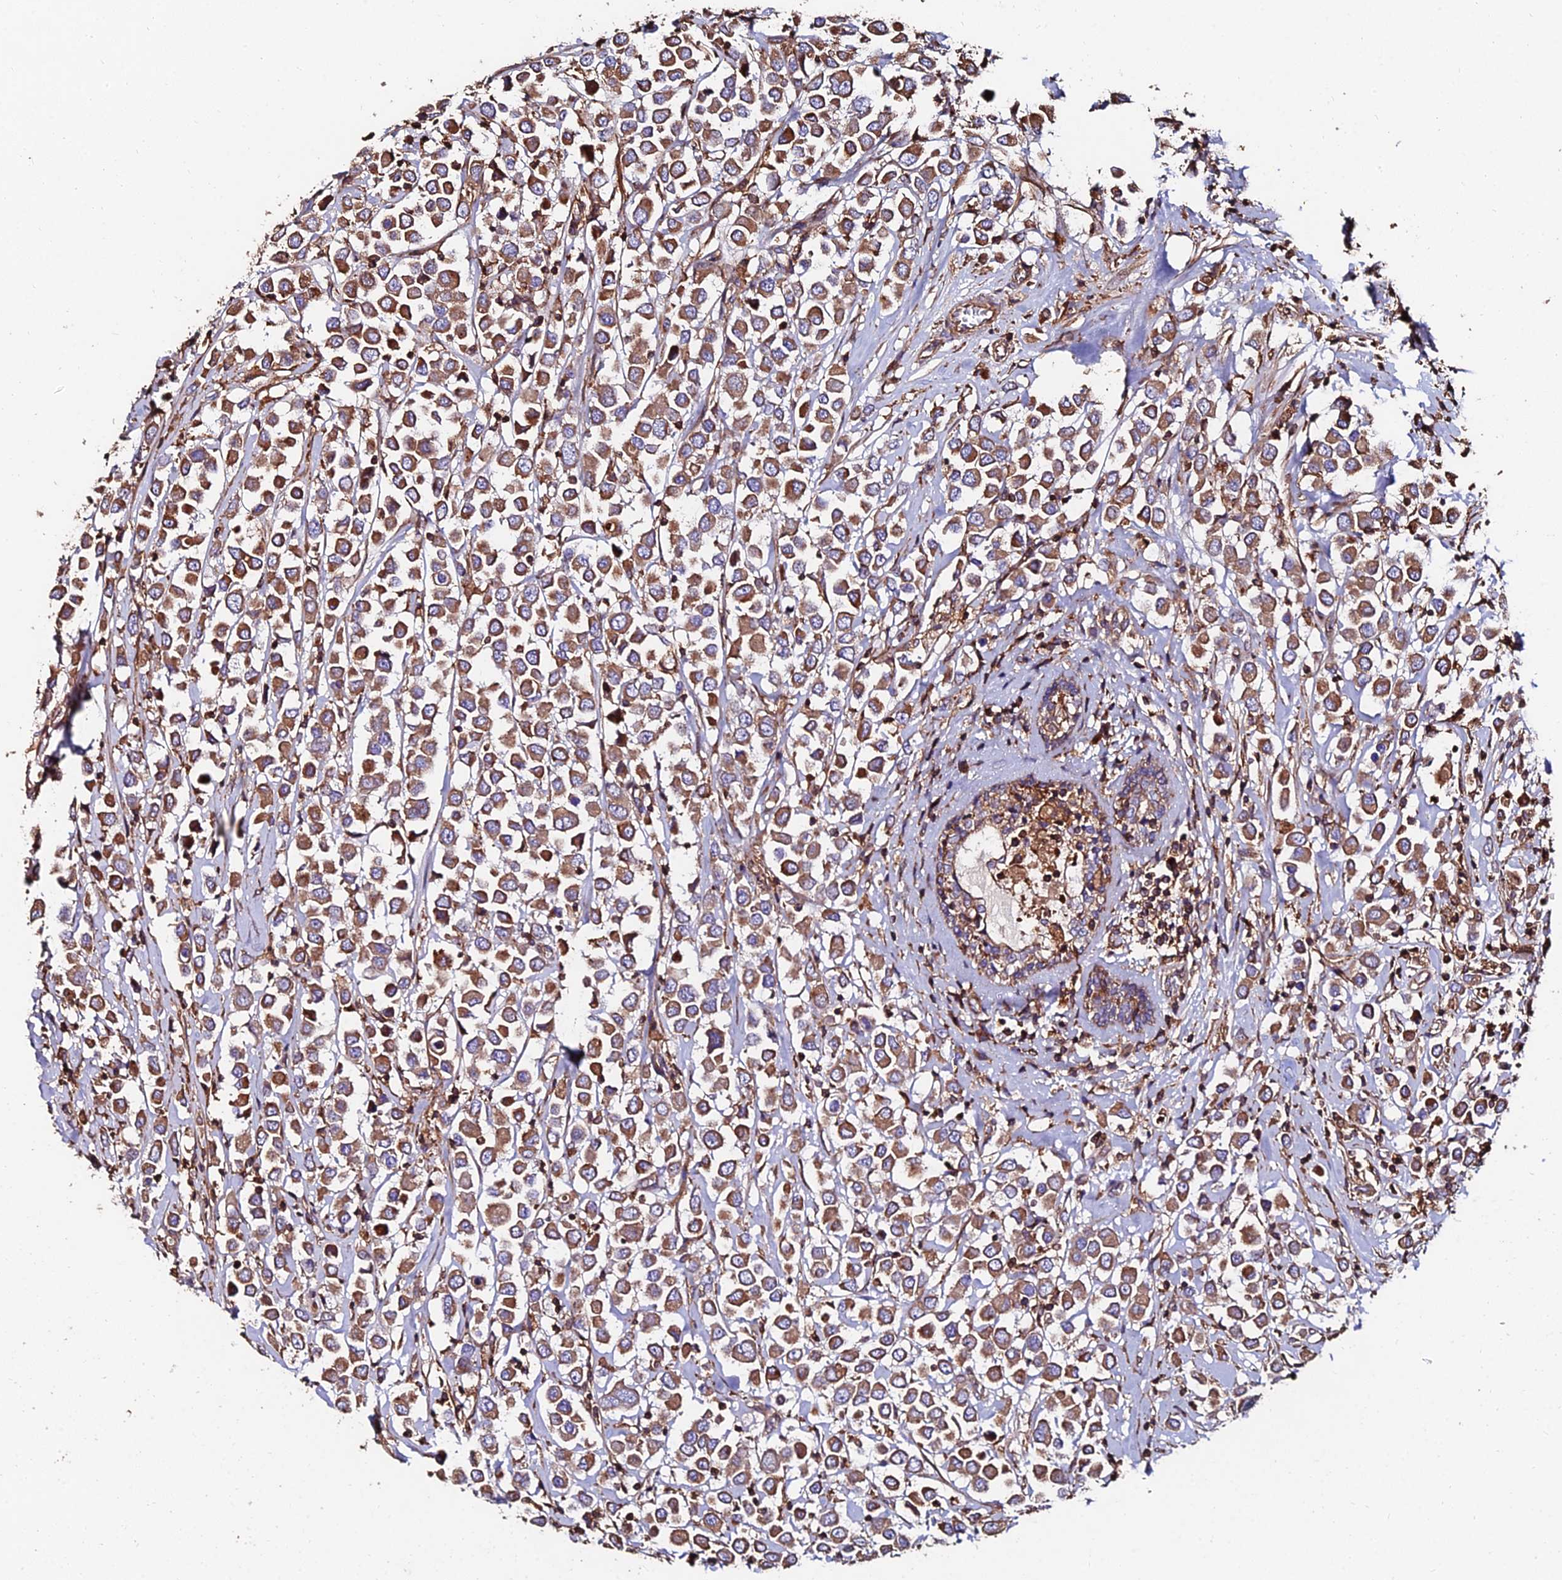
{"staining": {"intensity": "moderate", "quantity": ">75%", "location": "cytoplasmic/membranous"}, "tissue": "breast cancer", "cell_type": "Tumor cells", "image_type": "cancer", "snomed": [{"axis": "morphology", "description": "Duct carcinoma"}, {"axis": "topography", "description": "Breast"}], "caption": "Brown immunohistochemical staining in human breast cancer (intraductal carcinoma) reveals moderate cytoplasmic/membranous staining in approximately >75% of tumor cells.", "gene": "EXT1", "patient": {"sex": "female", "age": 61}}